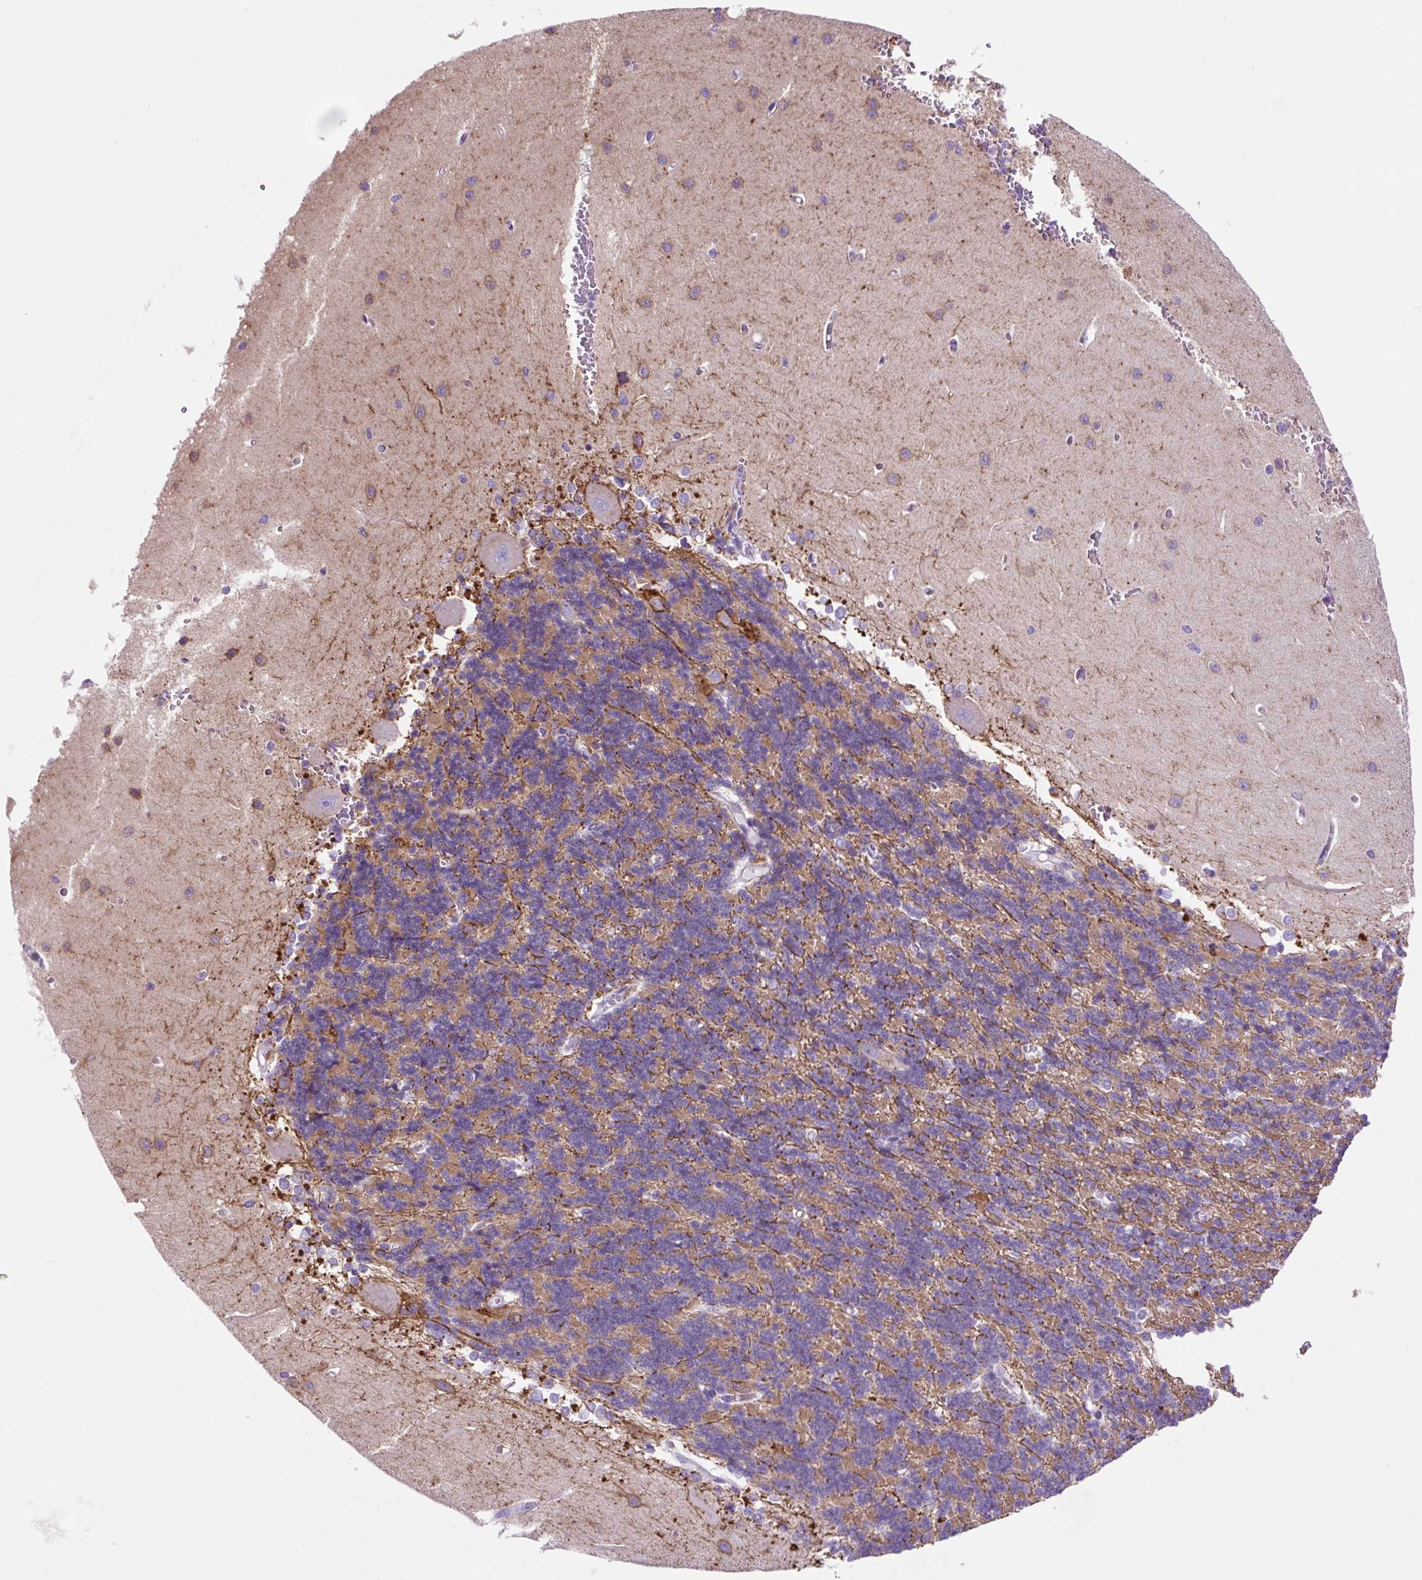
{"staining": {"intensity": "negative", "quantity": "none", "location": "none"}, "tissue": "cerebellum", "cell_type": "Cells in granular layer", "image_type": "normal", "snomed": [{"axis": "morphology", "description": "Normal tissue, NOS"}, {"axis": "topography", "description": "Cerebellum"}], "caption": "Cells in granular layer show no significant positivity in unremarkable cerebellum.", "gene": "LCN10", "patient": {"sex": "male", "age": 37}}